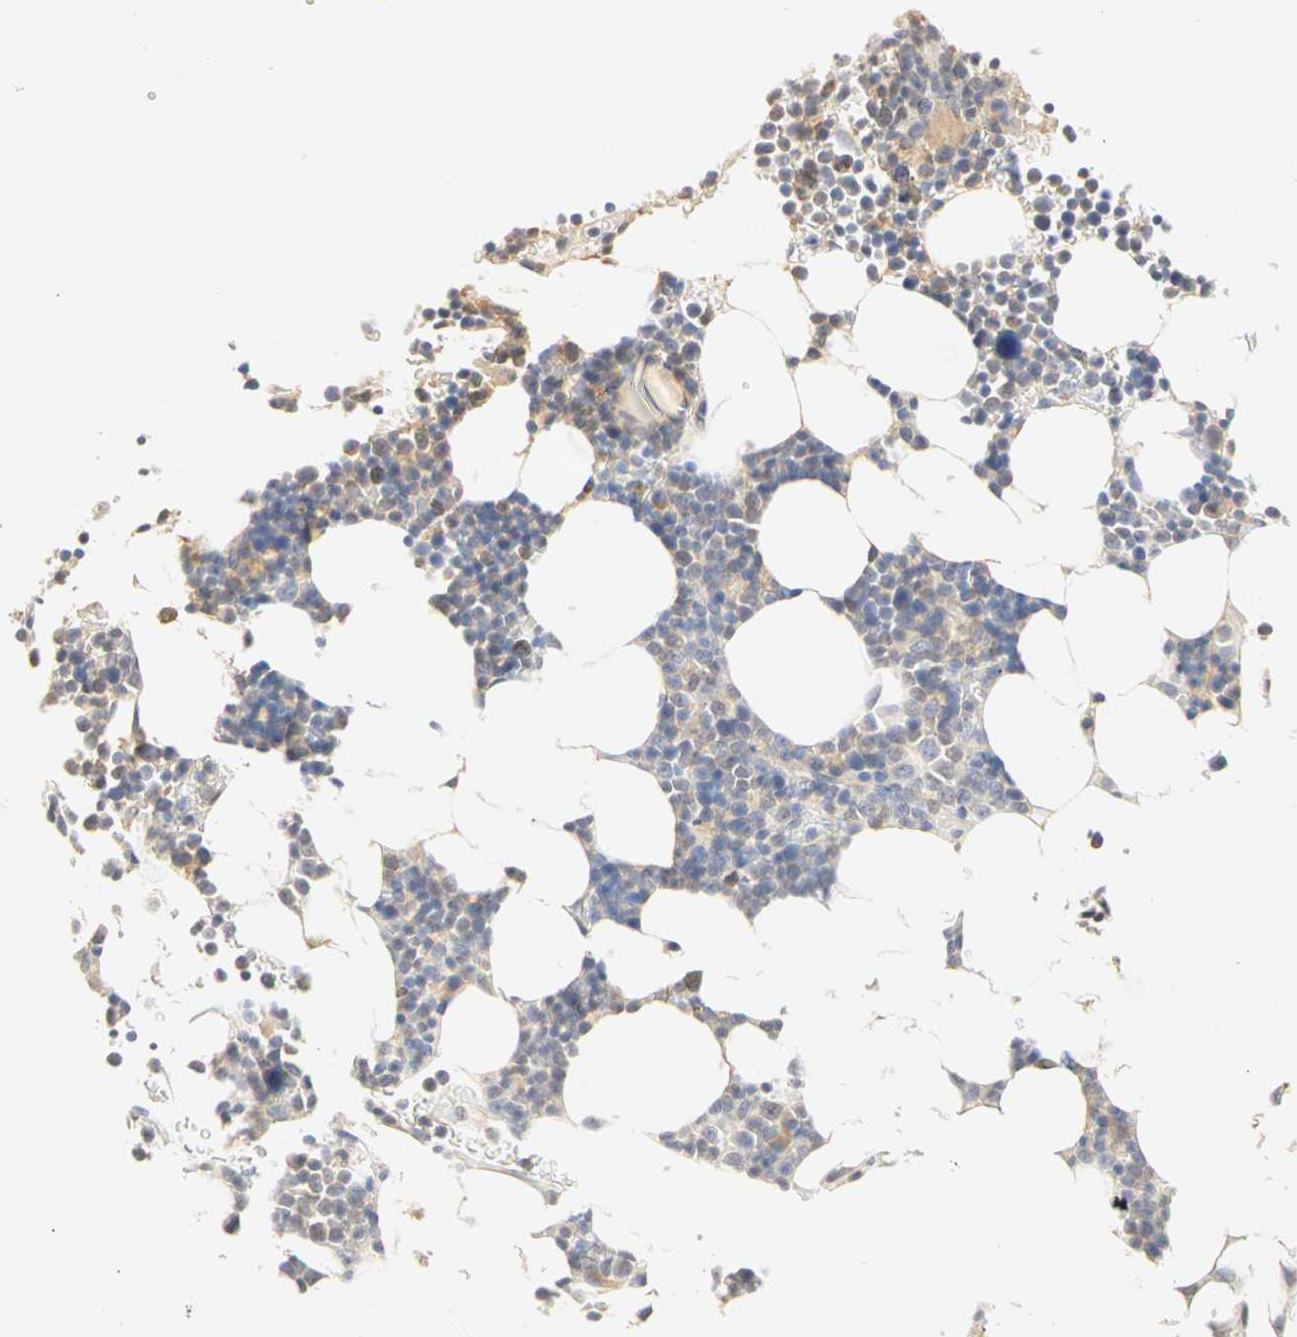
{"staining": {"intensity": "weak", "quantity": "25%-75%", "location": "cytoplasmic/membranous"}, "tissue": "bone marrow", "cell_type": "Hematopoietic cells", "image_type": "normal", "snomed": [{"axis": "morphology", "description": "Normal tissue, NOS"}, {"axis": "topography", "description": "Bone marrow"}], "caption": "IHC photomicrograph of benign human bone marrow stained for a protein (brown), which reveals low levels of weak cytoplasmic/membranous staining in about 25%-75% of hematopoietic cells.", "gene": "GNRH2", "patient": {"sex": "female", "age": 73}}